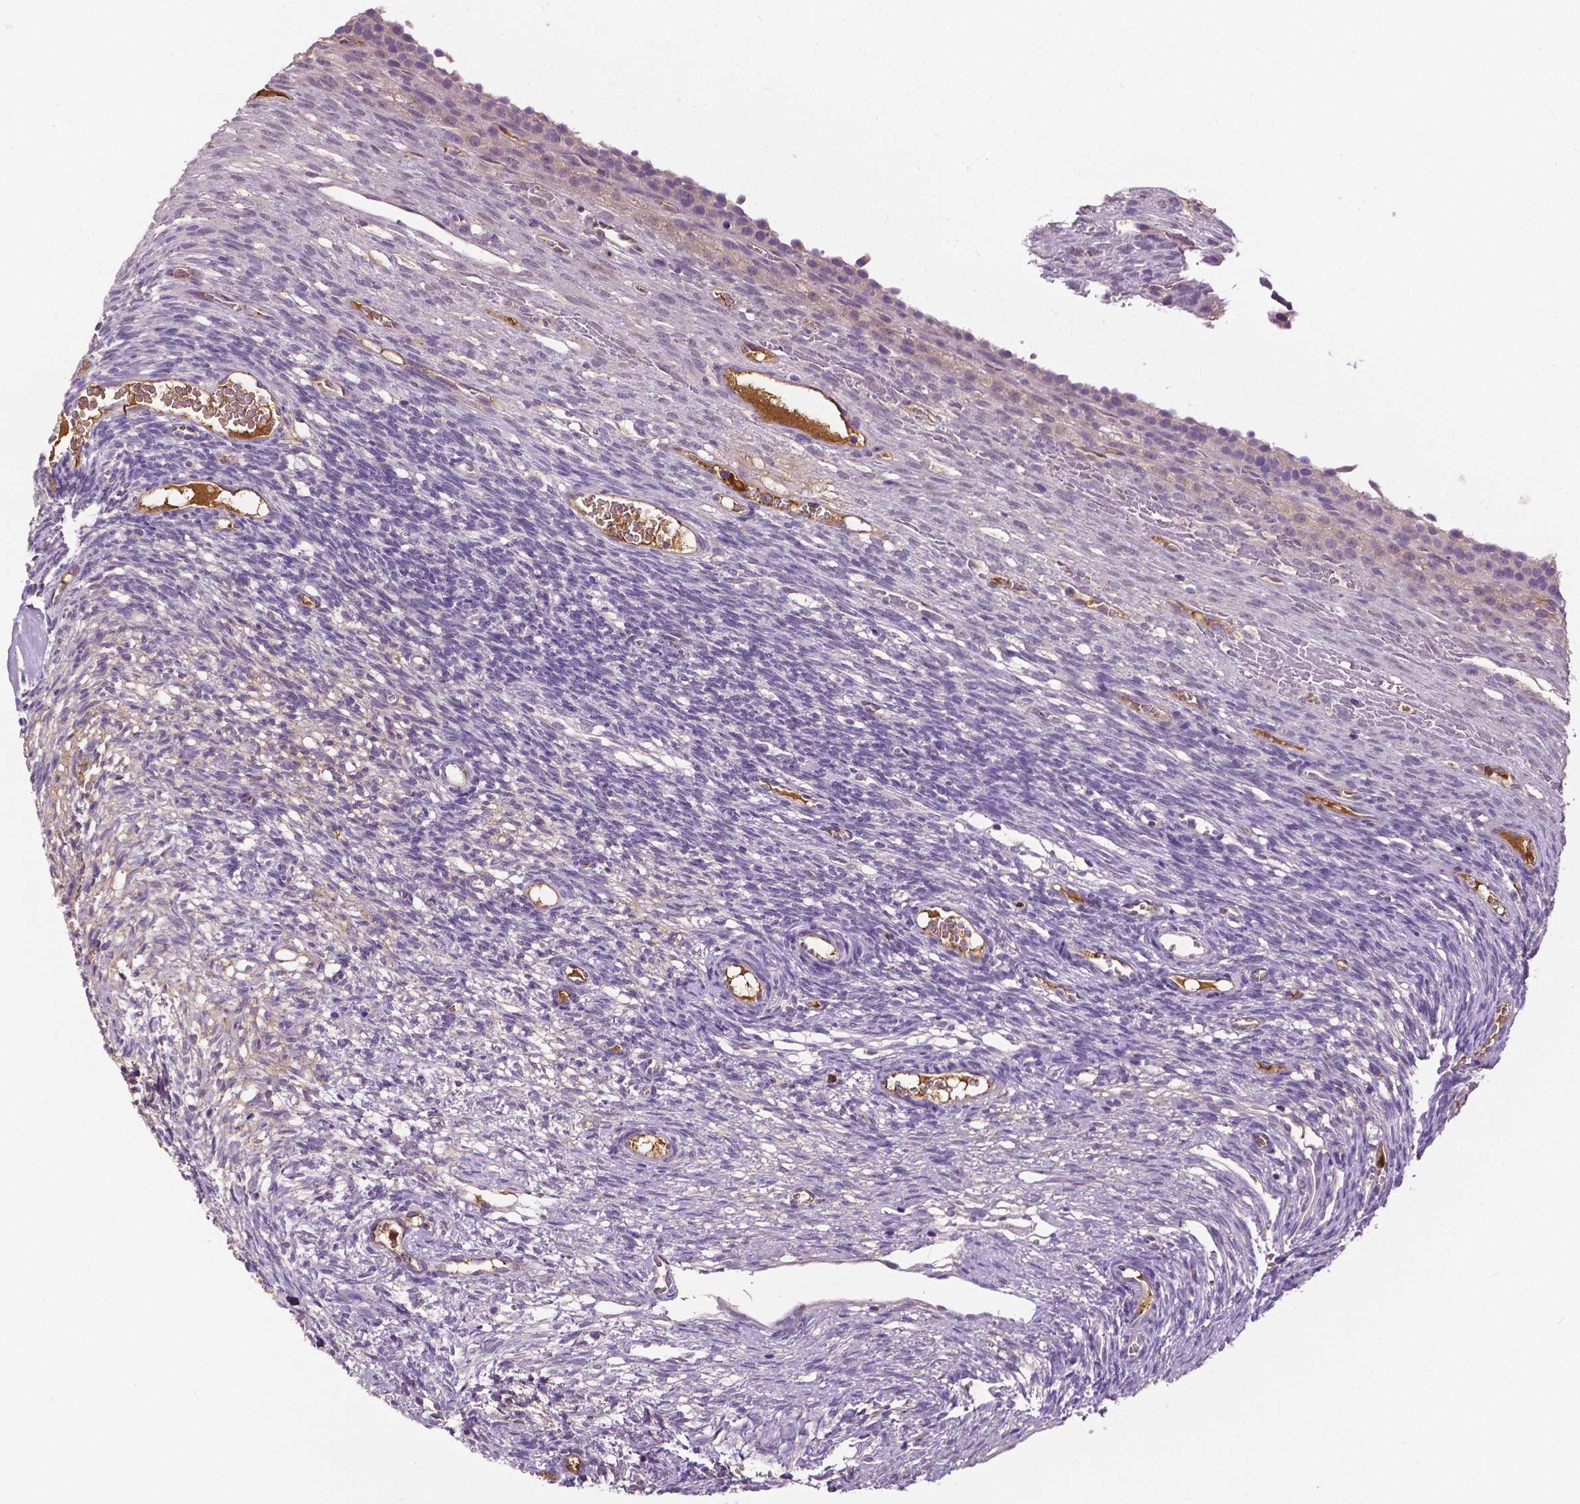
{"staining": {"intensity": "negative", "quantity": "none", "location": "none"}, "tissue": "ovary", "cell_type": "Ovarian stroma cells", "image_type": "normal", "snomed": [{"axis": "morphology", "description": "Normal tissue, NOS"}, {"axis": "topography", "description": "Ovary"}], "caption": "DAB immunohistochemical staining of benign human ovary reveals no significant positivity in ovarian stroma cells. (IHC, brightfield microscopy, high magnification).", "gene": "PTPN5", "patient": {"sex": "female", "age": 34}}